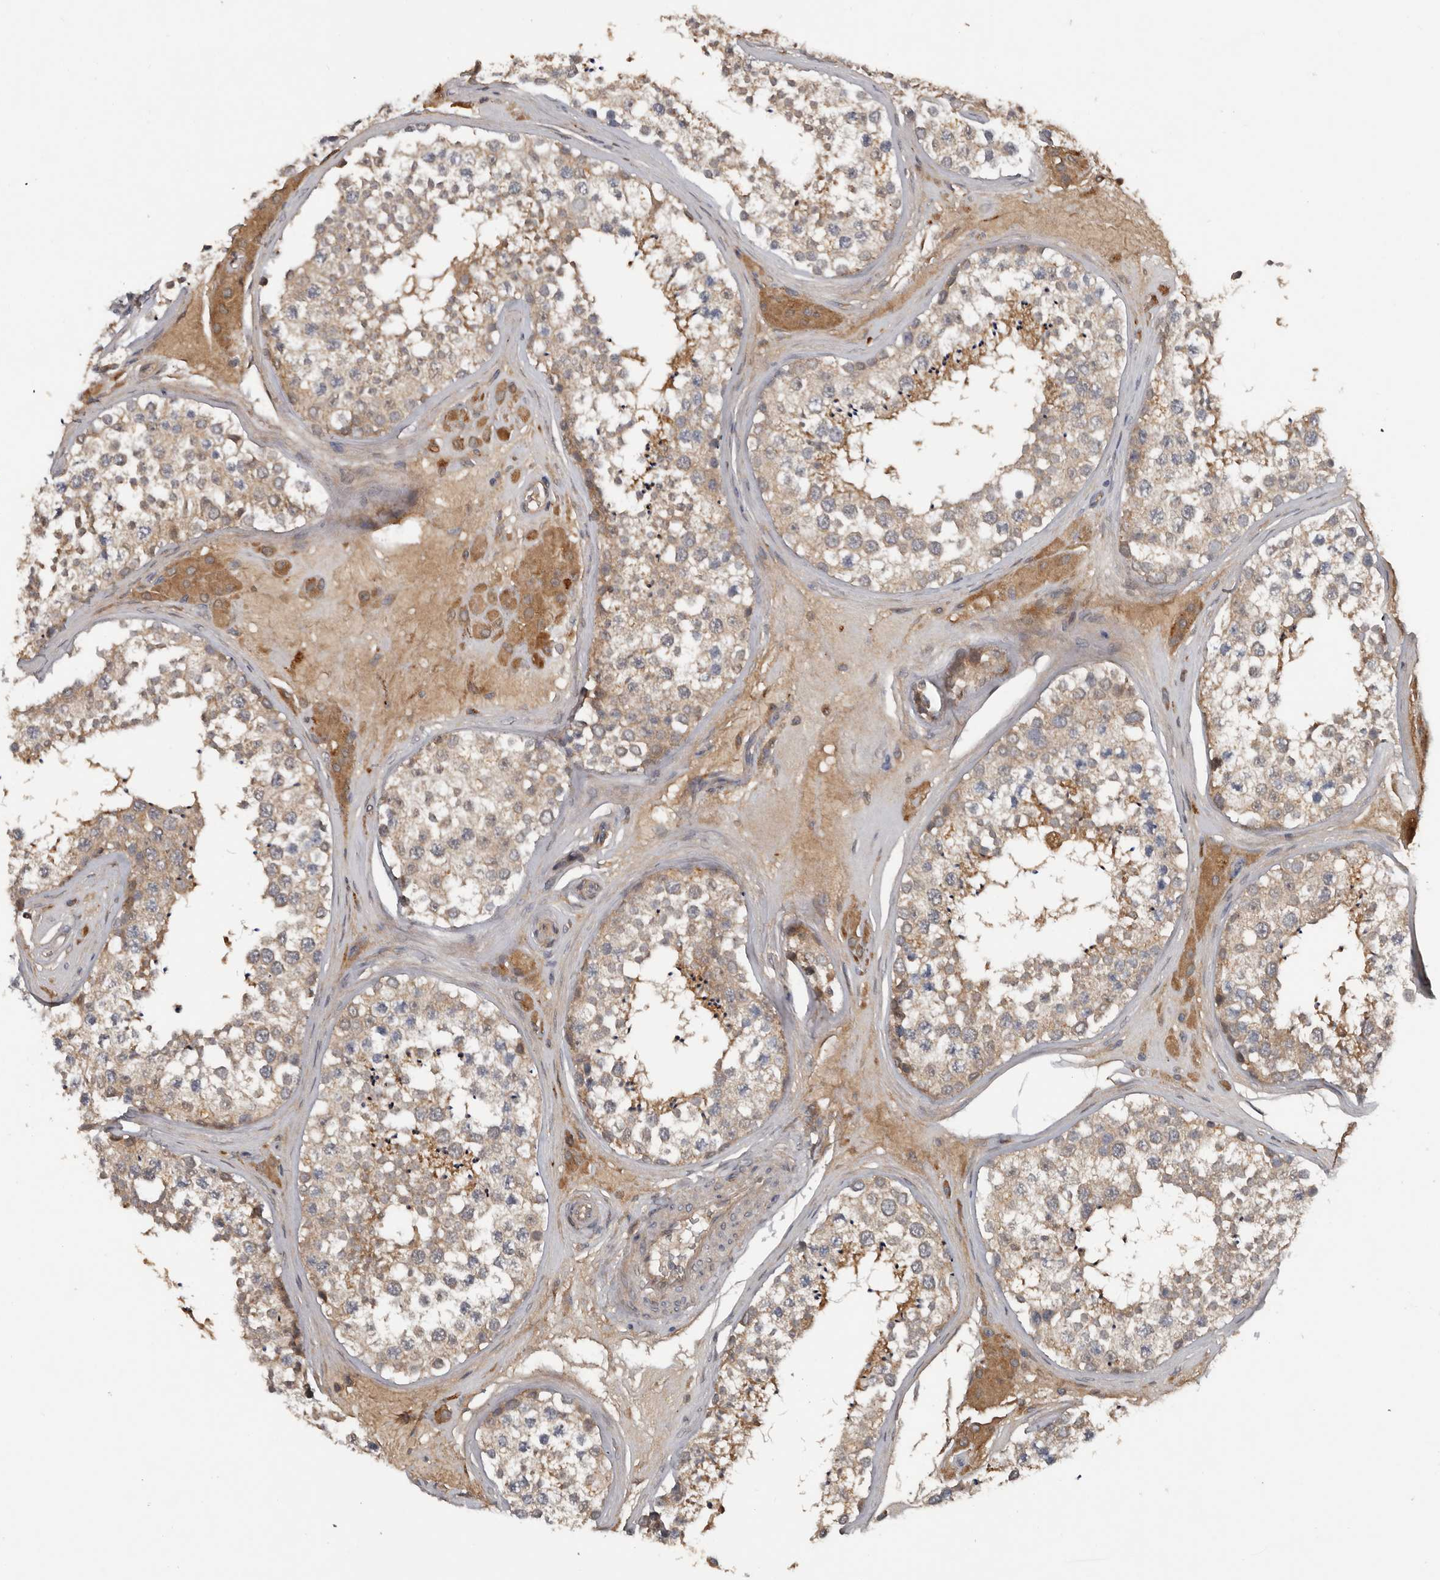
{"staining": {"intensity": "moderate", "quantity": ">75%", "location": "cytoplasmic/membranous"}, "tissue": "testis", "cell_type": "Cells in seminiferous ducts", "image_type": "normal", "snomed": [{"axis": "morphology", "description": "Normal tissue, NOS"}, {"axis": "topography", "description": "Testis"}], "caption": "Immunohistochemistry staining of normal testis, which shows medium levels of moderate cytoplasmic/membranous positivity in approximately >75% of cells in seminiferous ducts indicating moderate cytoplasmic/membranous protein staining. The staining was performed using DAB (brown) for protein detection and nuclei were counterstained in hematoxylin (blue).", "gene": "DNAJB4", "patient": {"sex": "male", "age": 46}}